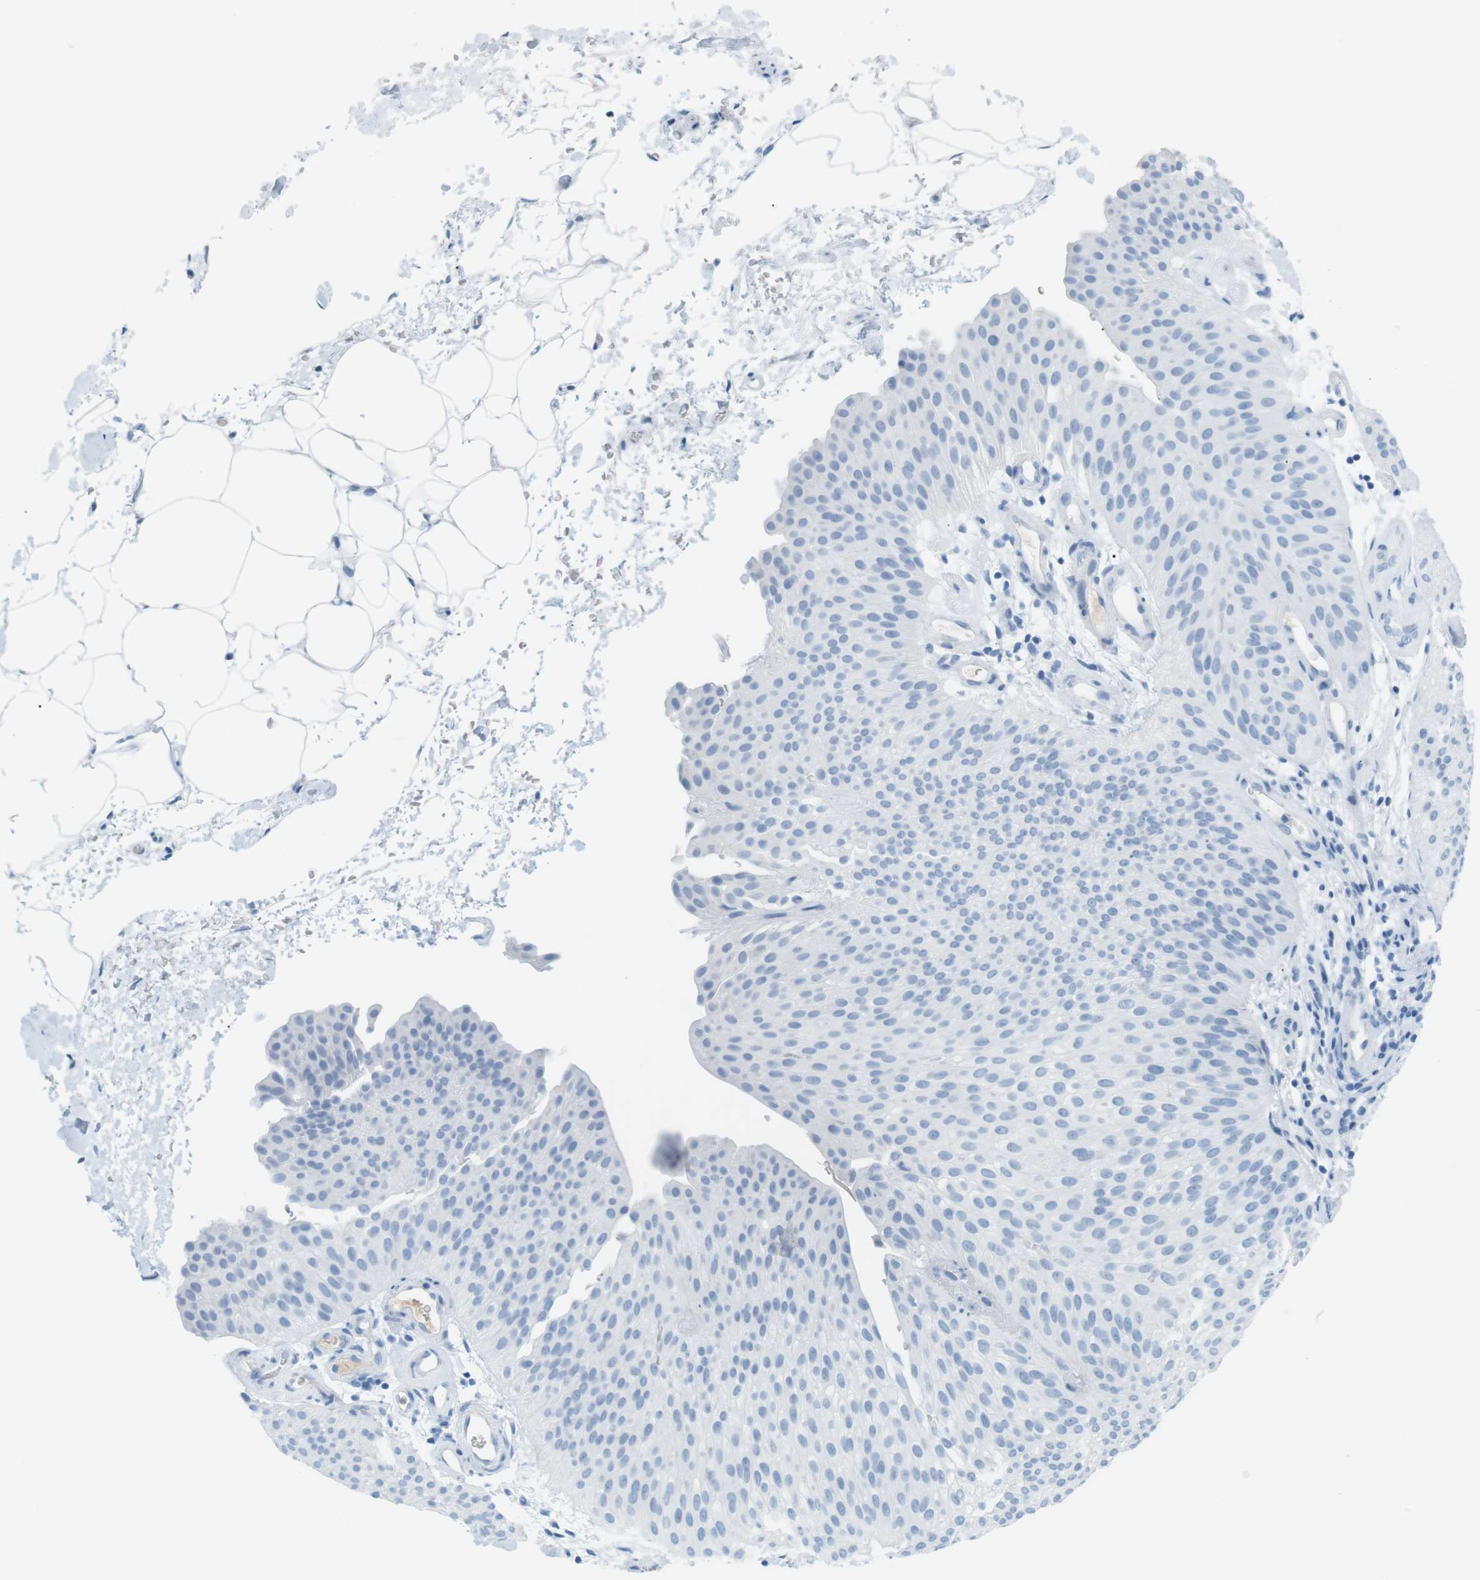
{"staining": {"intensity": "negative", "quantity": "none", "location": "none"}, "tissue": "urothelial cancer", "cell_type": "Tumor cells", "image_type": "cancer", "snomed": [{"axis": "morphology", "description": "Urothelial carcinoma, Low grade"}, {"axis": "topography", "description": "Urinary bladder"}], "caption": "Histopathology image shows no protein staining in tumor cells of urothelial cancer tissue.", "gene": "AZGP1", "patient": {"sex": "female", "age": 60}}